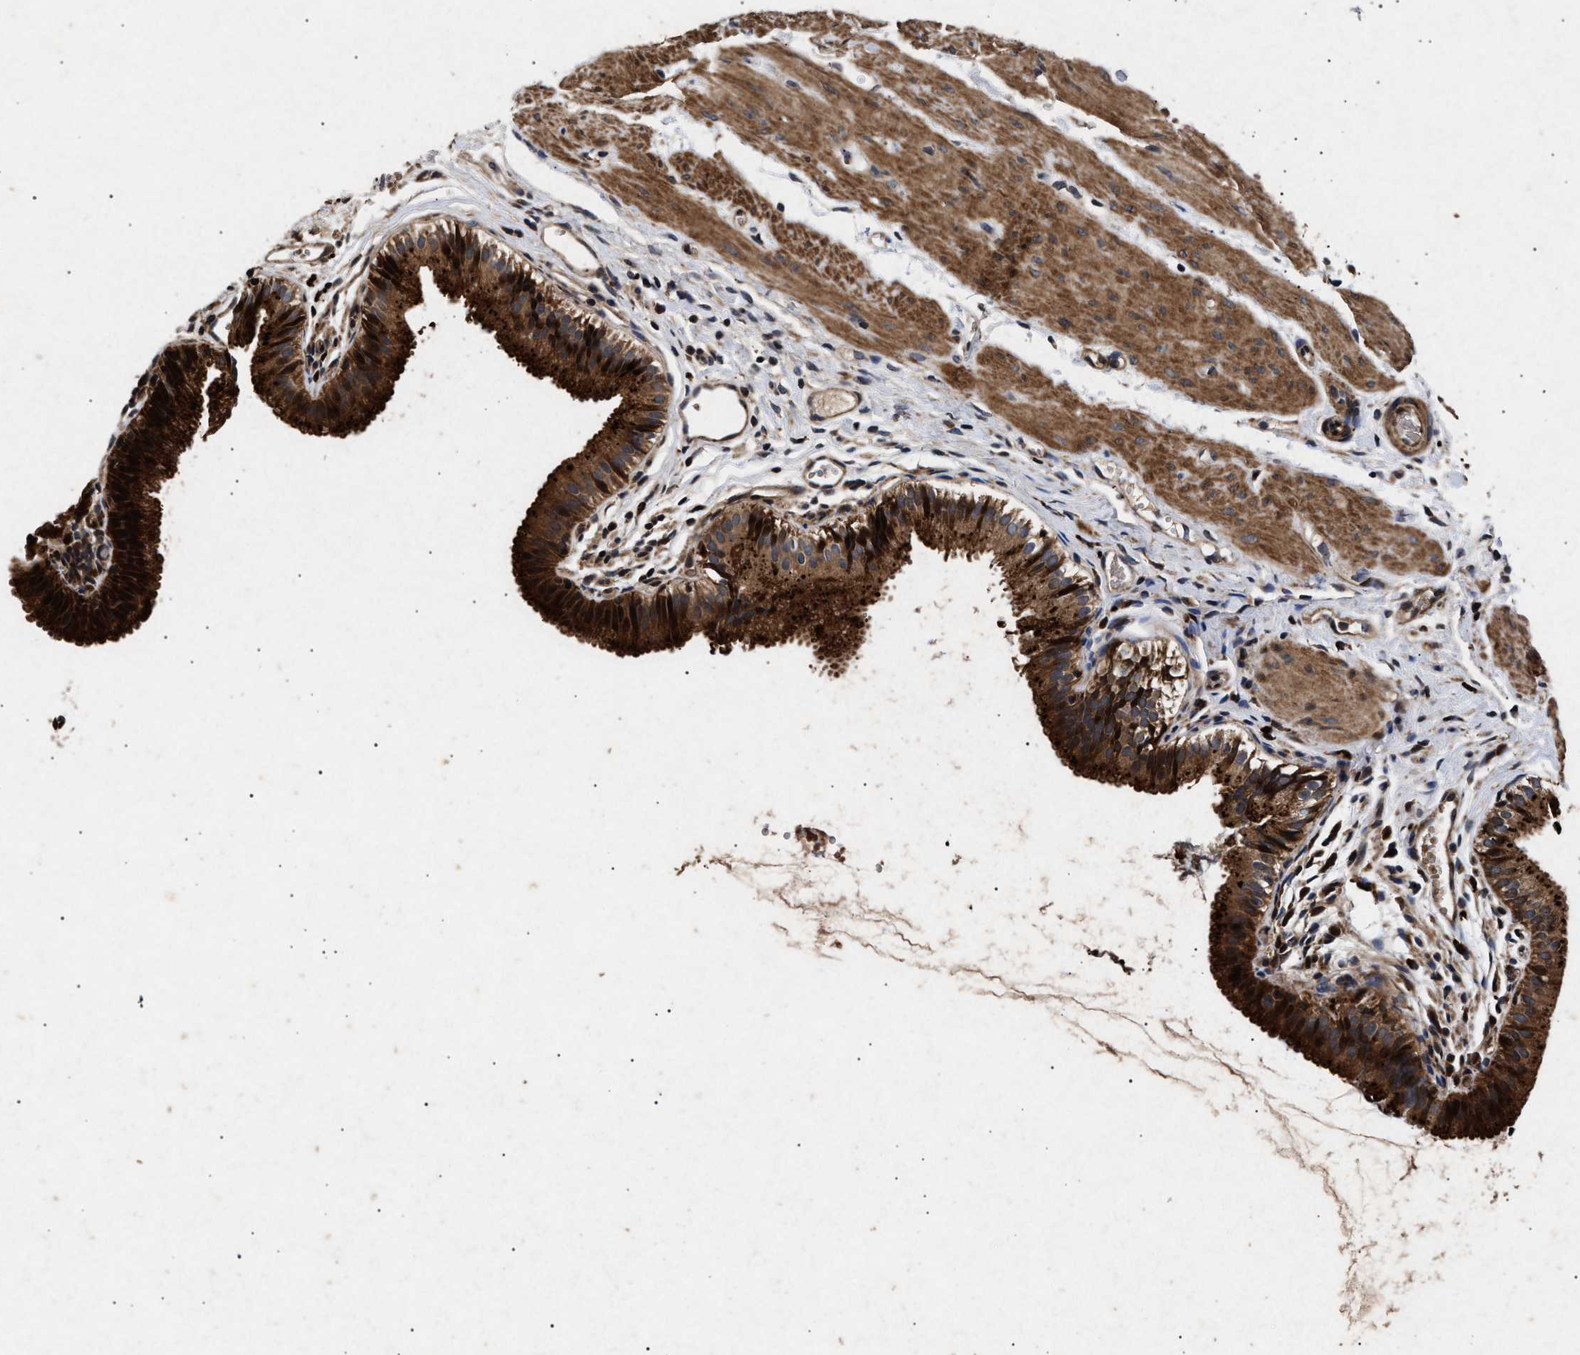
{"staining": {"intensity": "strong", "quantity": ">75%", "location": "cytoplasmic/membranous"}, "tissue": "gallbladder", "cell_type": "Glandular cells", "image_type": "normal", "snomed": [{"axis": "morphology", "description": "Normal tissue, NOS"}, {"axis": "topography", "description": "Gallbladder"}], "caption": "IHC of normal human gallbladder displays high levels of strong cytoplasmic/membranous staining in approximately >75% of glandular cells.", "gene": "ITGB5", "patient": {"sex": "female", "age": 26}}